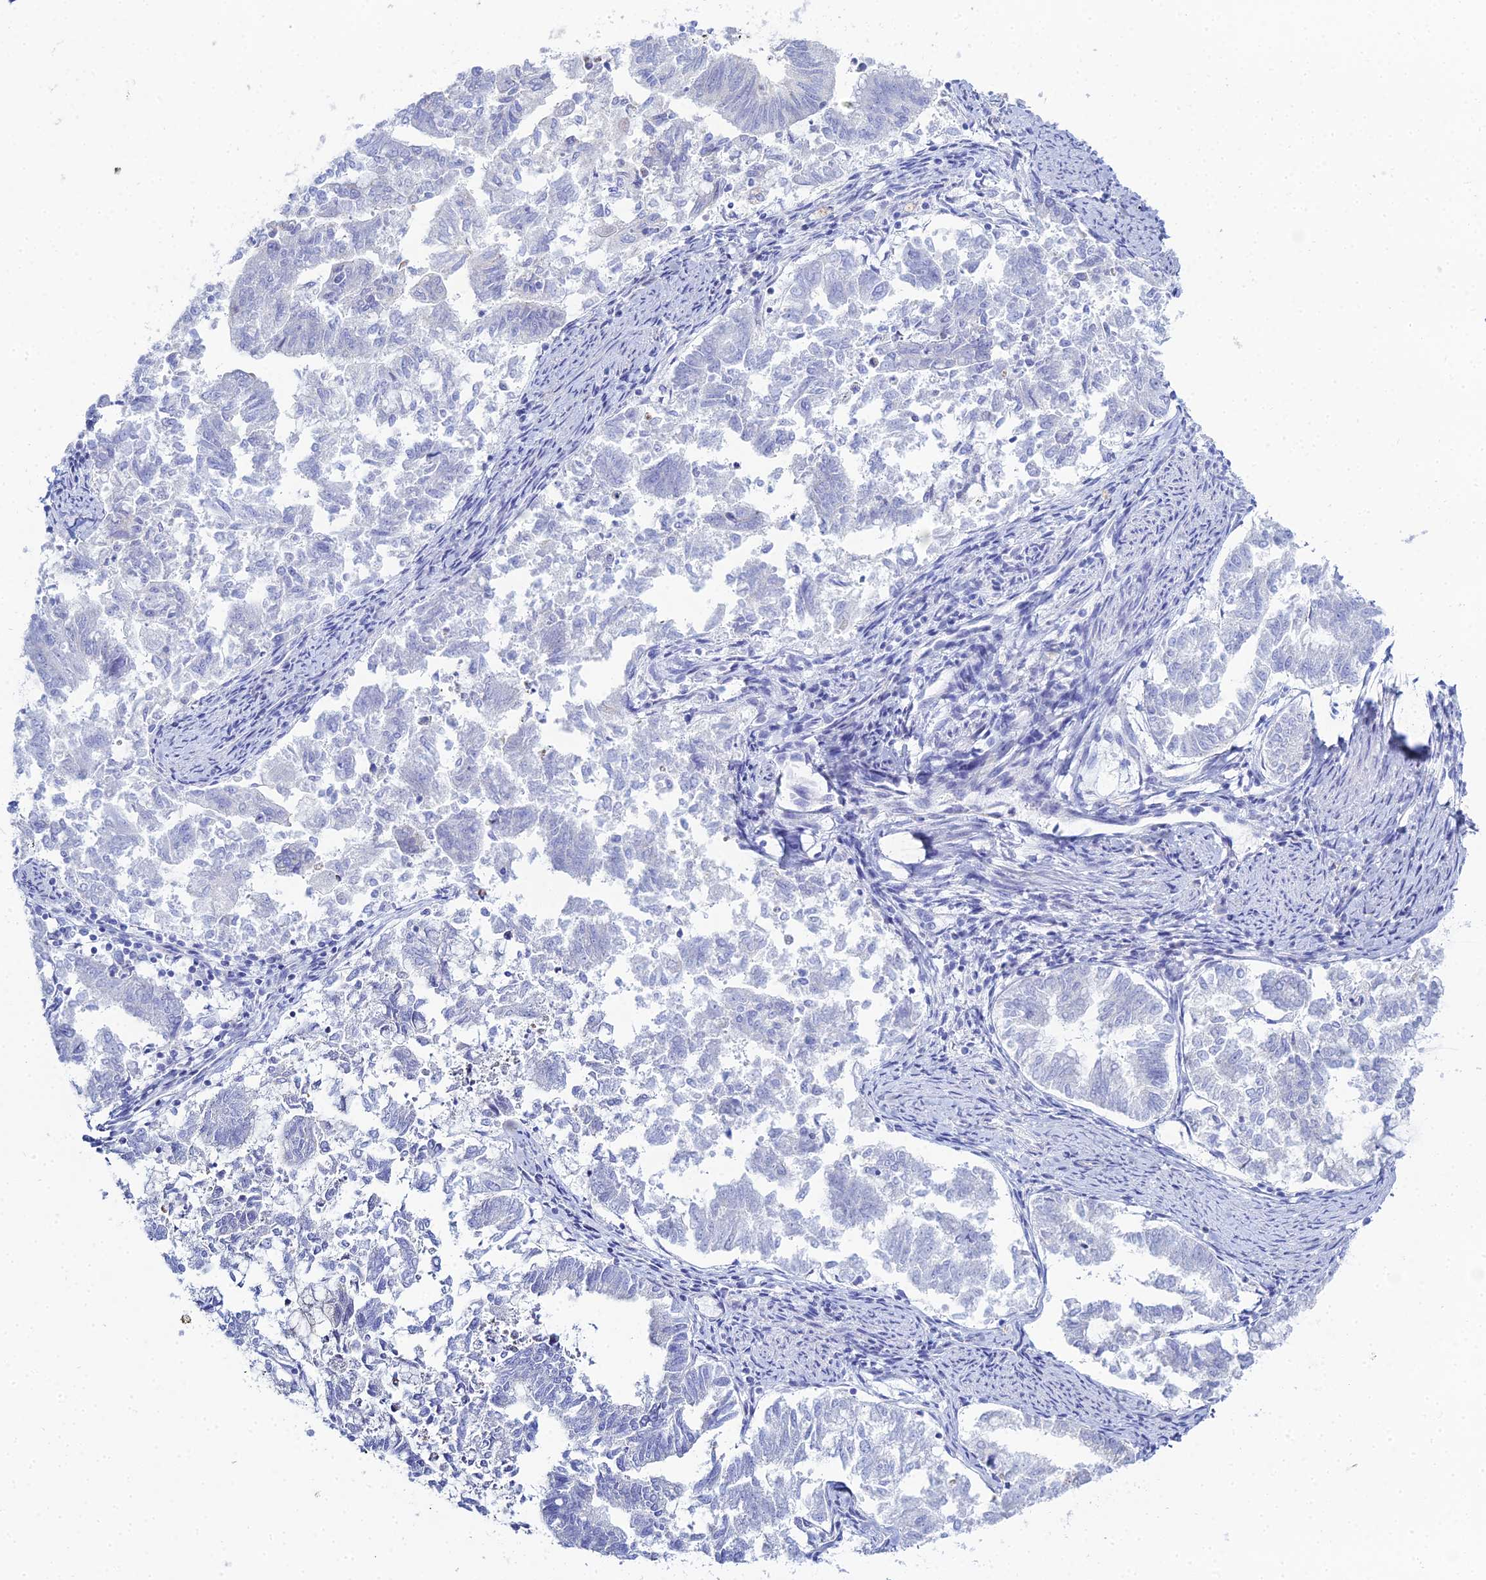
{"staining": {"intensity": "negative", "quantity": "none", "location": "none"}, "tissue": "endometrial cancer", "cell_type": "Tumor cells", "image_type": "cancer", "snomed": [{"axis": "morphology", "description": "Adenocarcinoma, NOS"}, {"axis": "topography", "description": "Endometrium"}], "caption": "IHC of human adenocarcinoma (endometrial) reveals no expression in tumor cells.", "gene": "DHX34", "patient": {"sex": "female", "age": 79}}